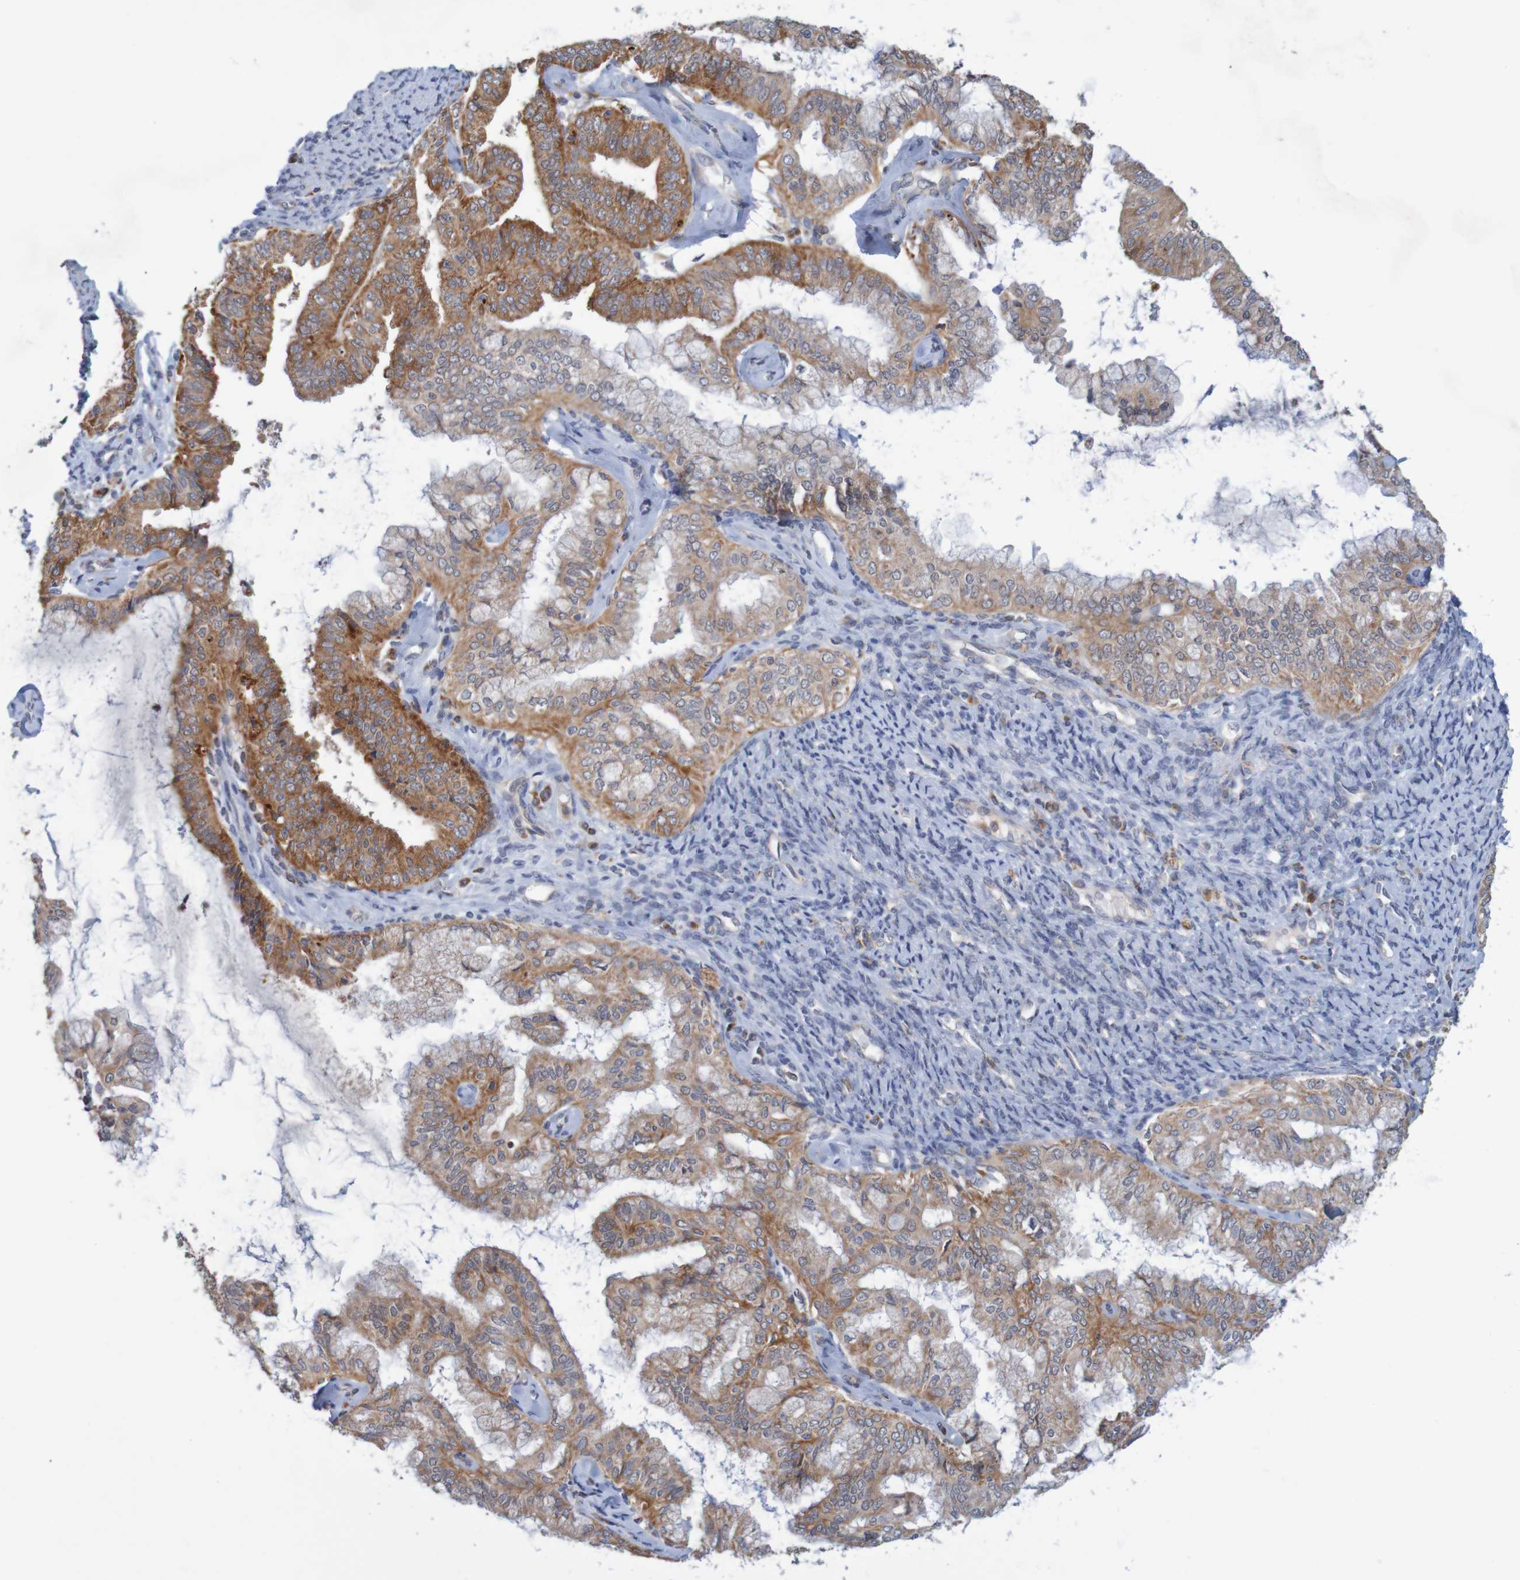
{"staining": {"intensity": "moderate", "quantity": ">75%", "location": "cytoplasmic/membranous"}, "tissue": "endometrial cancer", "cell_type": "Tumor cells", "image_type": "cancer", "snomed": [{"axis": "morphology", "description": "Adenocarcinoma, NOS"}, {"axis": "topography", "description": "Endometrium"}], "caption": "Immunohistochemical staining of human endometrial adenocarcinoma exhibits medium levels of moderate cytoplasmic/membranous expression in about >75% of tumor cells. (brown staining indicates protein expression, while blue staining denotes nuclei).", "gene": "NAV2", "patient": {"sex": "female", "age": 63}}